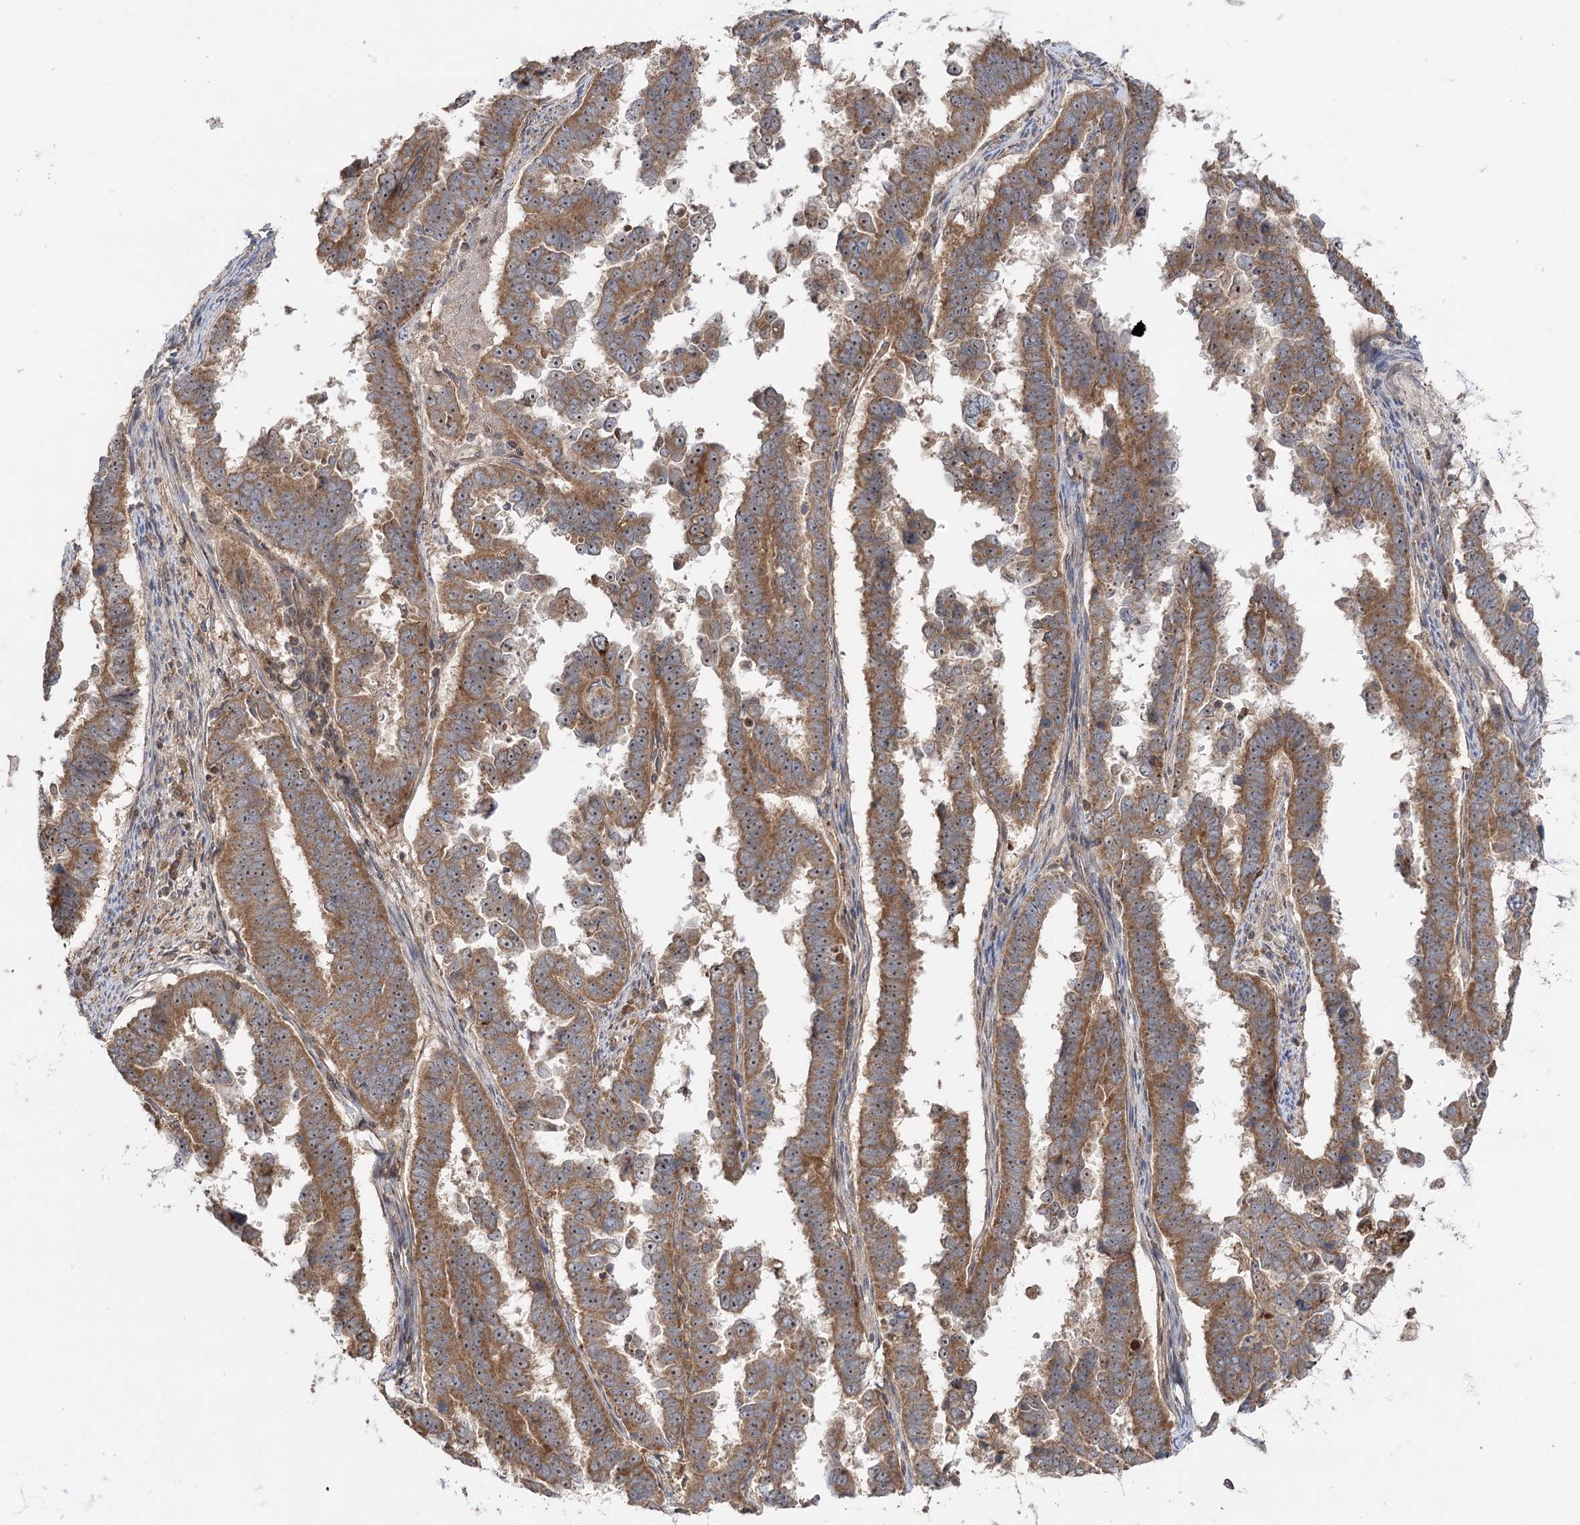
{"staining": {"intensity": "moderate", "quantity": ">75%", "location": "cytoplasmic/membranous,nuclear"}, "tissue": "endometrial cancer", "cell_type": "Tumor cells", "image_type": "cancer", "snomed": [{"axis": "morphology", "description": "Adenocarcinoma, NOS"}, {"axis": "topography", "description": "Endometrium"}], "caption": "Immunohistochemical staining of endometrial cancer exhibits moderate cytoplasmic/membranous and nuclear protein expression in approximately >75% of tumor cells.", "gene": "RAPGEF6", "patient": {"sex": "female", "age": 75}}